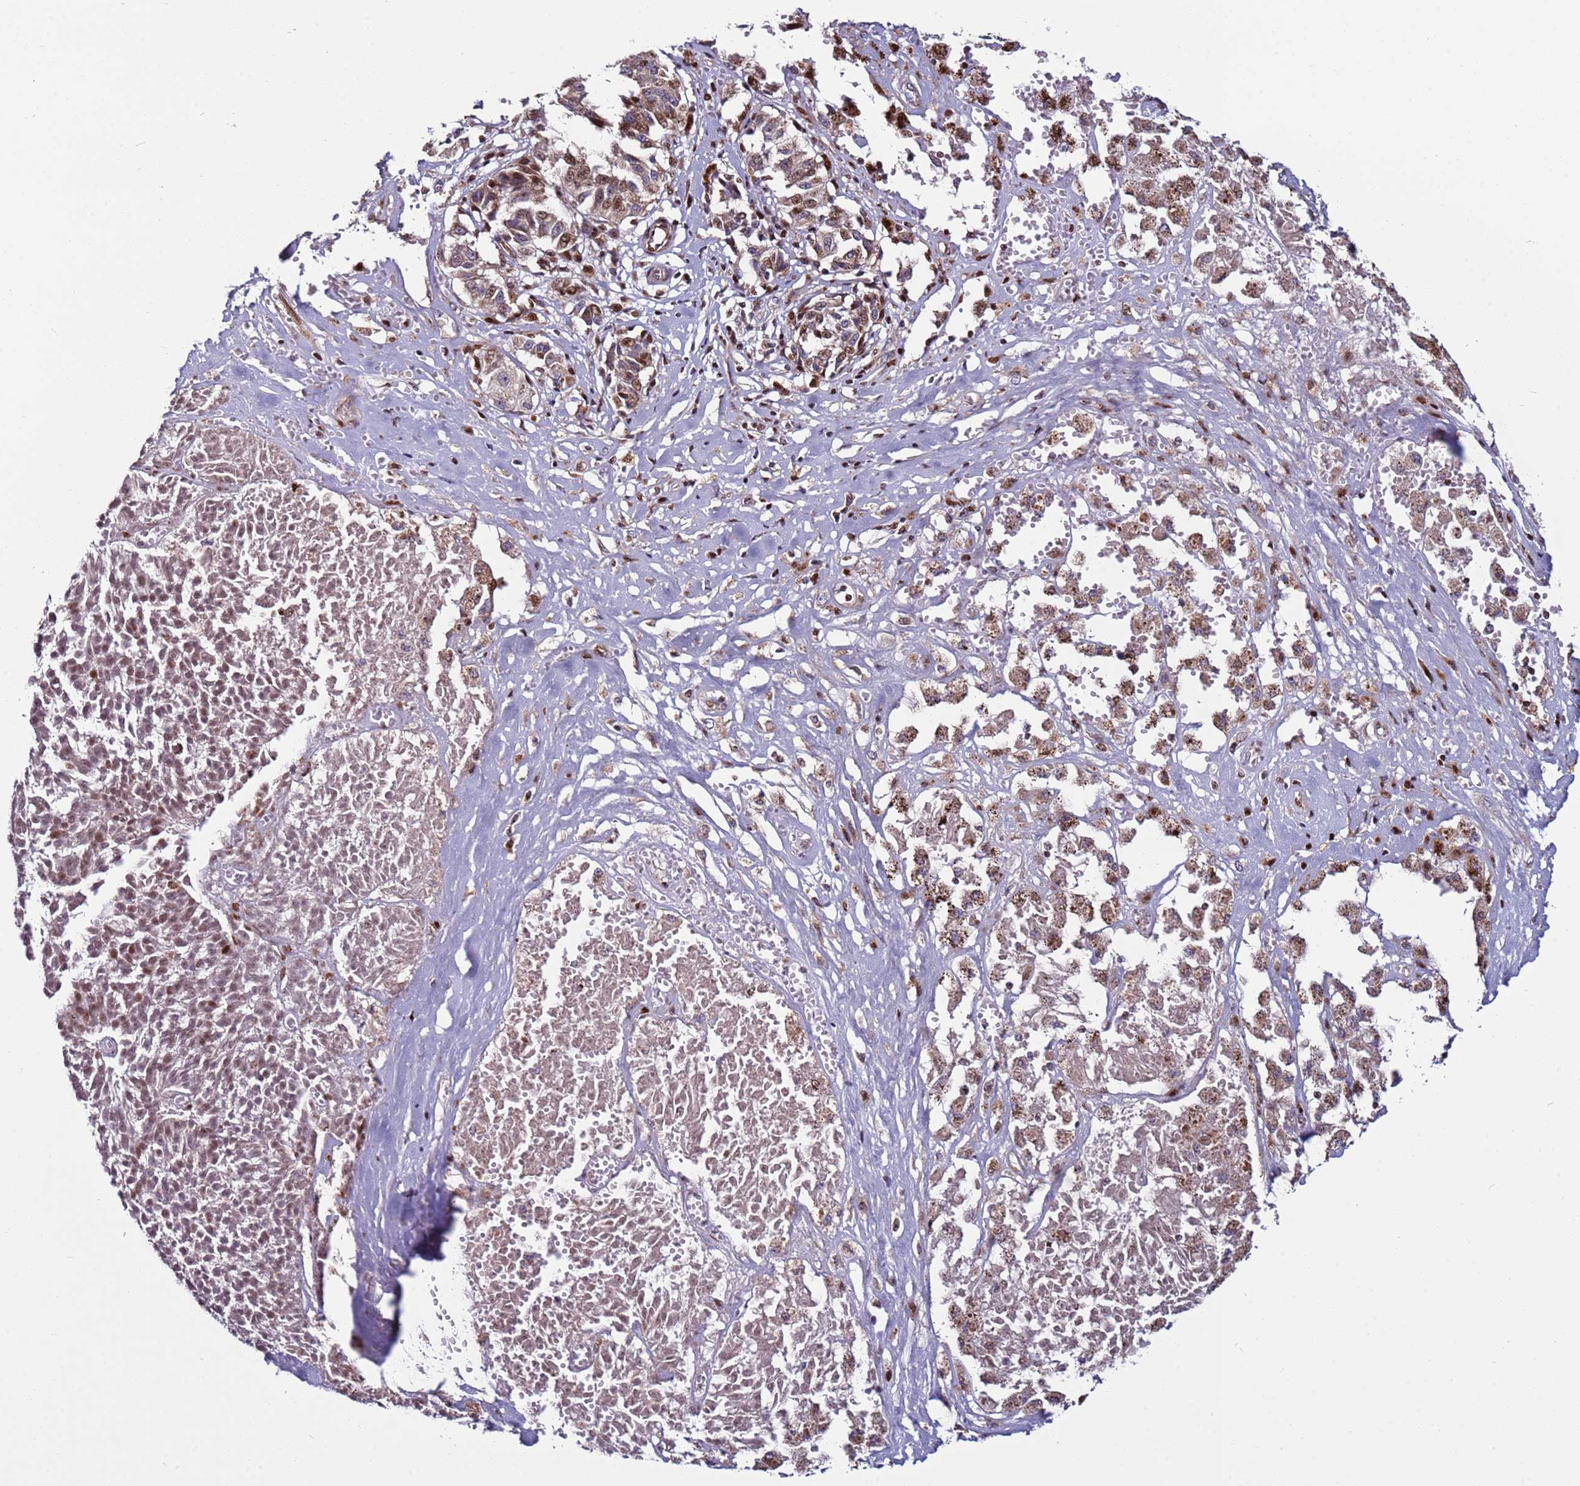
{"staining": {"intensity": "moderate", "quantity": "25%-75%", "location": "cytoplasmic/membranous,nuclear"}, "tissue": "melanoma", "cell_type": "Tumor cells", "image_type": "cancer", "snomed": [{"axis": "morphology", "description": "Malignant melanoma, NOS"}, {"axis": "topography", "description": "Skin"}], "caption": "DAB (3,3'-diaminobenzidine) immunohistochemical staining of human malignant melanoma demonstrates moderate cytoplasmic/membranous and nuclear protein staining in approximately 25%-75% of tumor cells. The staining is performed using DAB brown chromogen to label protein expression. The nuclei are counter-stained blue using hematoxylin.", "gene": "WBP11", "patient": {"sex": "female", "age": 72}}